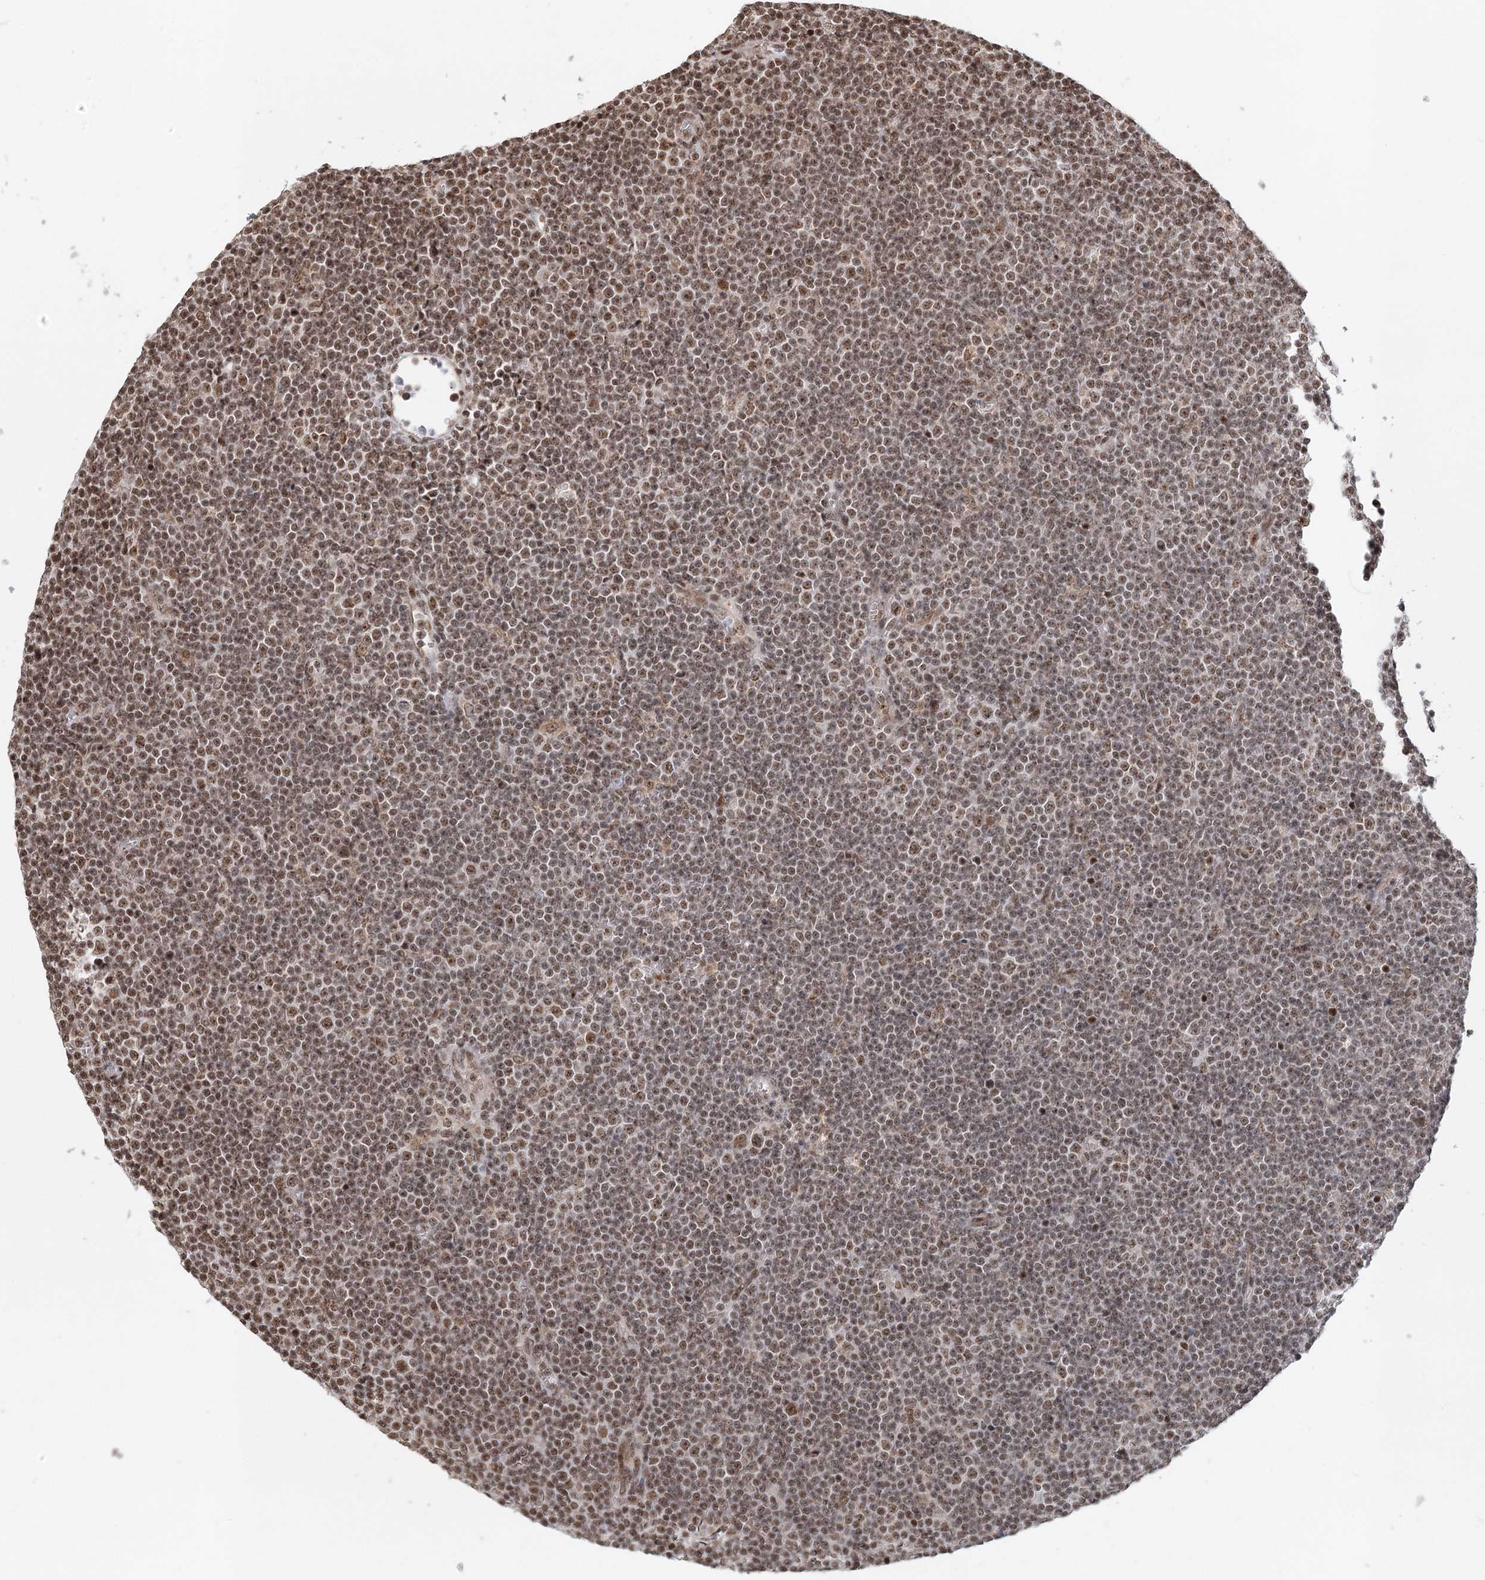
{"staining": {"intensity": "moderate", "quantity": ">75%", "location": "nuclear"}, "tissue": "lymphoma", "cell_type": "Tumor cells", "image_type": "cancer", "snomed": [{"axis": "morphology", "description": "Malignant lymphoma, non-Hodgkin's type, Low grade"}, {"axis": "topography", "description": "Lymph node"}], "caption": "There is medium levels of moderate nuclear staining in tumor cells of low-grade malignant lymphoma, non-Hodgkin's type, as demonstrated by immunohistochemical staining (brown color).", "gene": "BNIP5", "patient": {"sex": "female", "age": 67}}